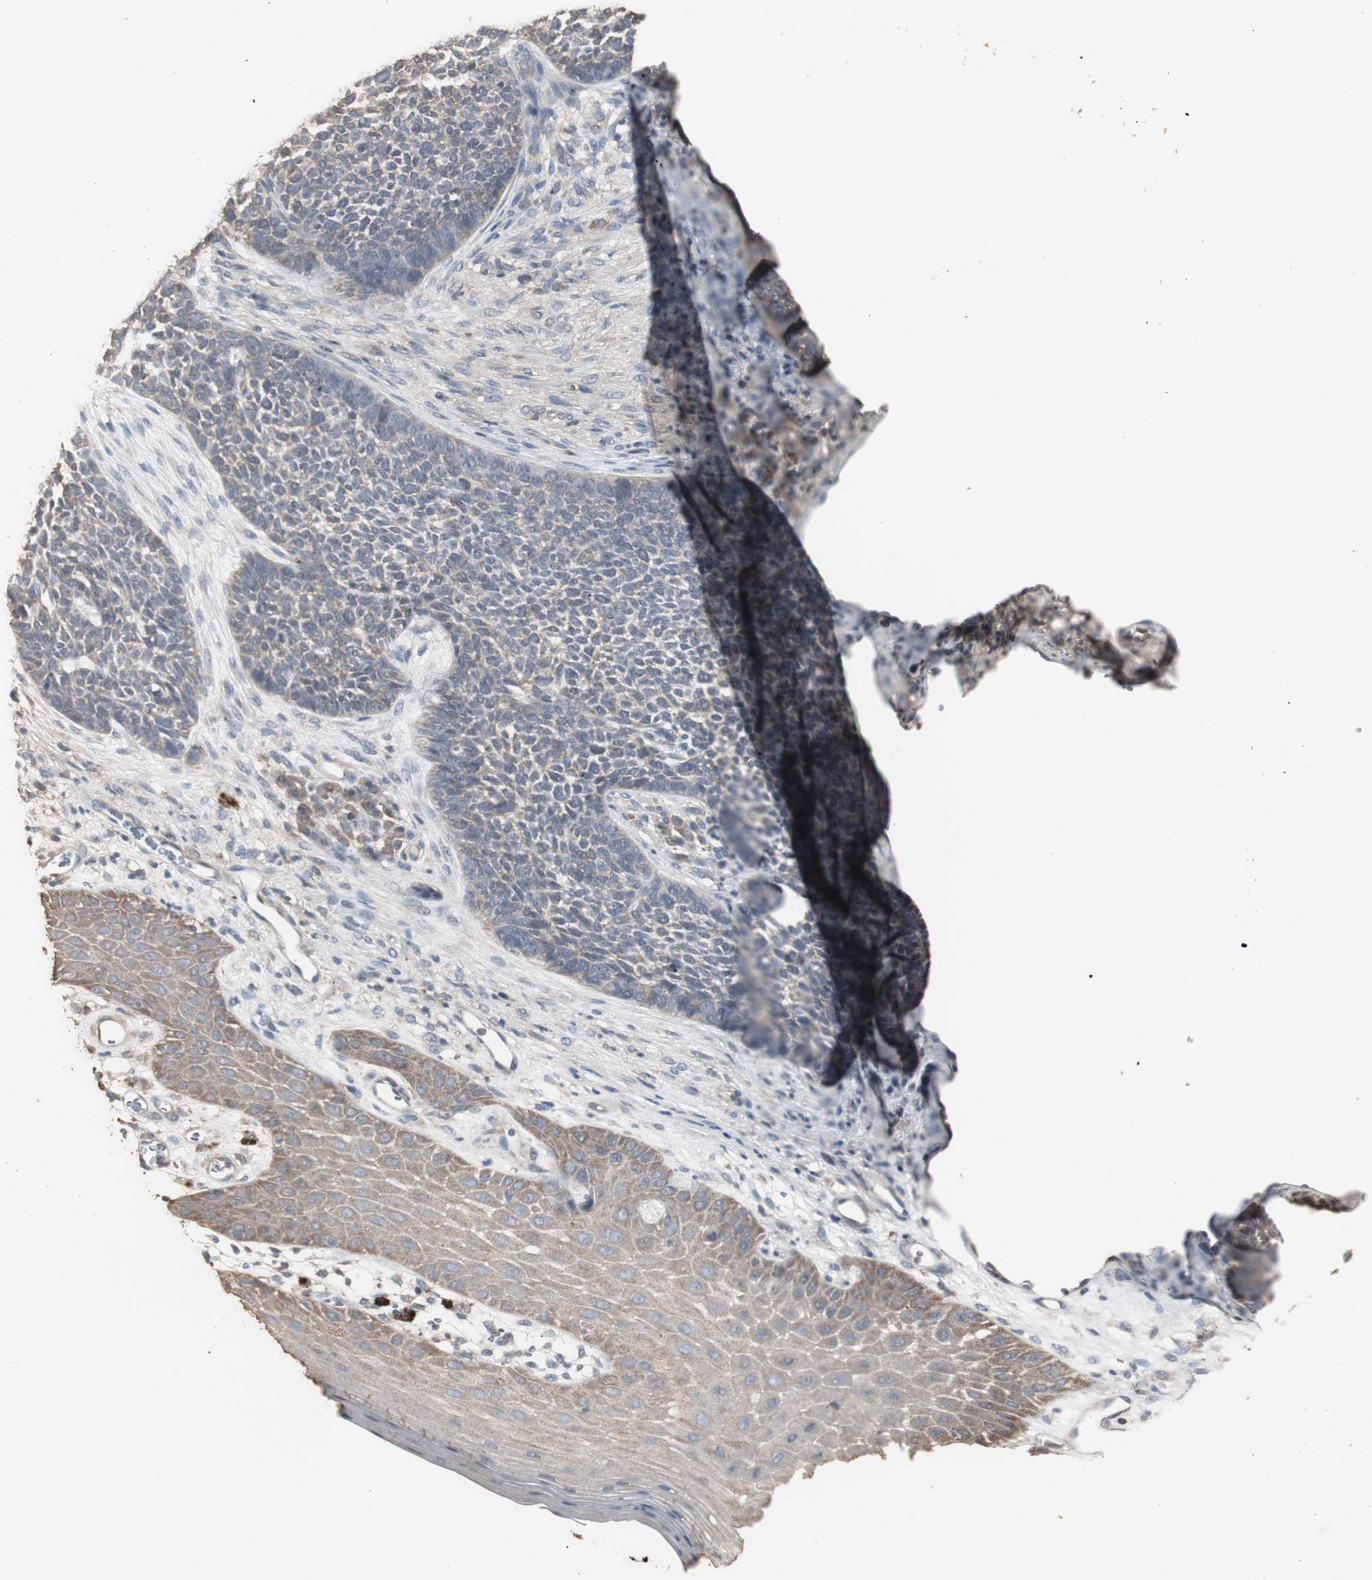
{"staining": {"intensity": "weak", "quantity": ">75%", "location": "cytoplasmic/membranous"}, "tissue": "skin cancer", "cell_type": "Tumor cells", "image_type": "cancer", "snomed": [{"axis": "morphology", "description": "Basal cell carcinoma"}, {"axis": "topography", "description": "Skin"}], "caption": "DAB (3,3'-diaminobenzidine) immunohistochemical staining of human basal cell carcinoma (skin) displays weak cytoplasmic/membranous protein staining in approximately >75% of tumor cells.", "gene": "HPRT1", "patient": {"sex": "female", "age": 84}}